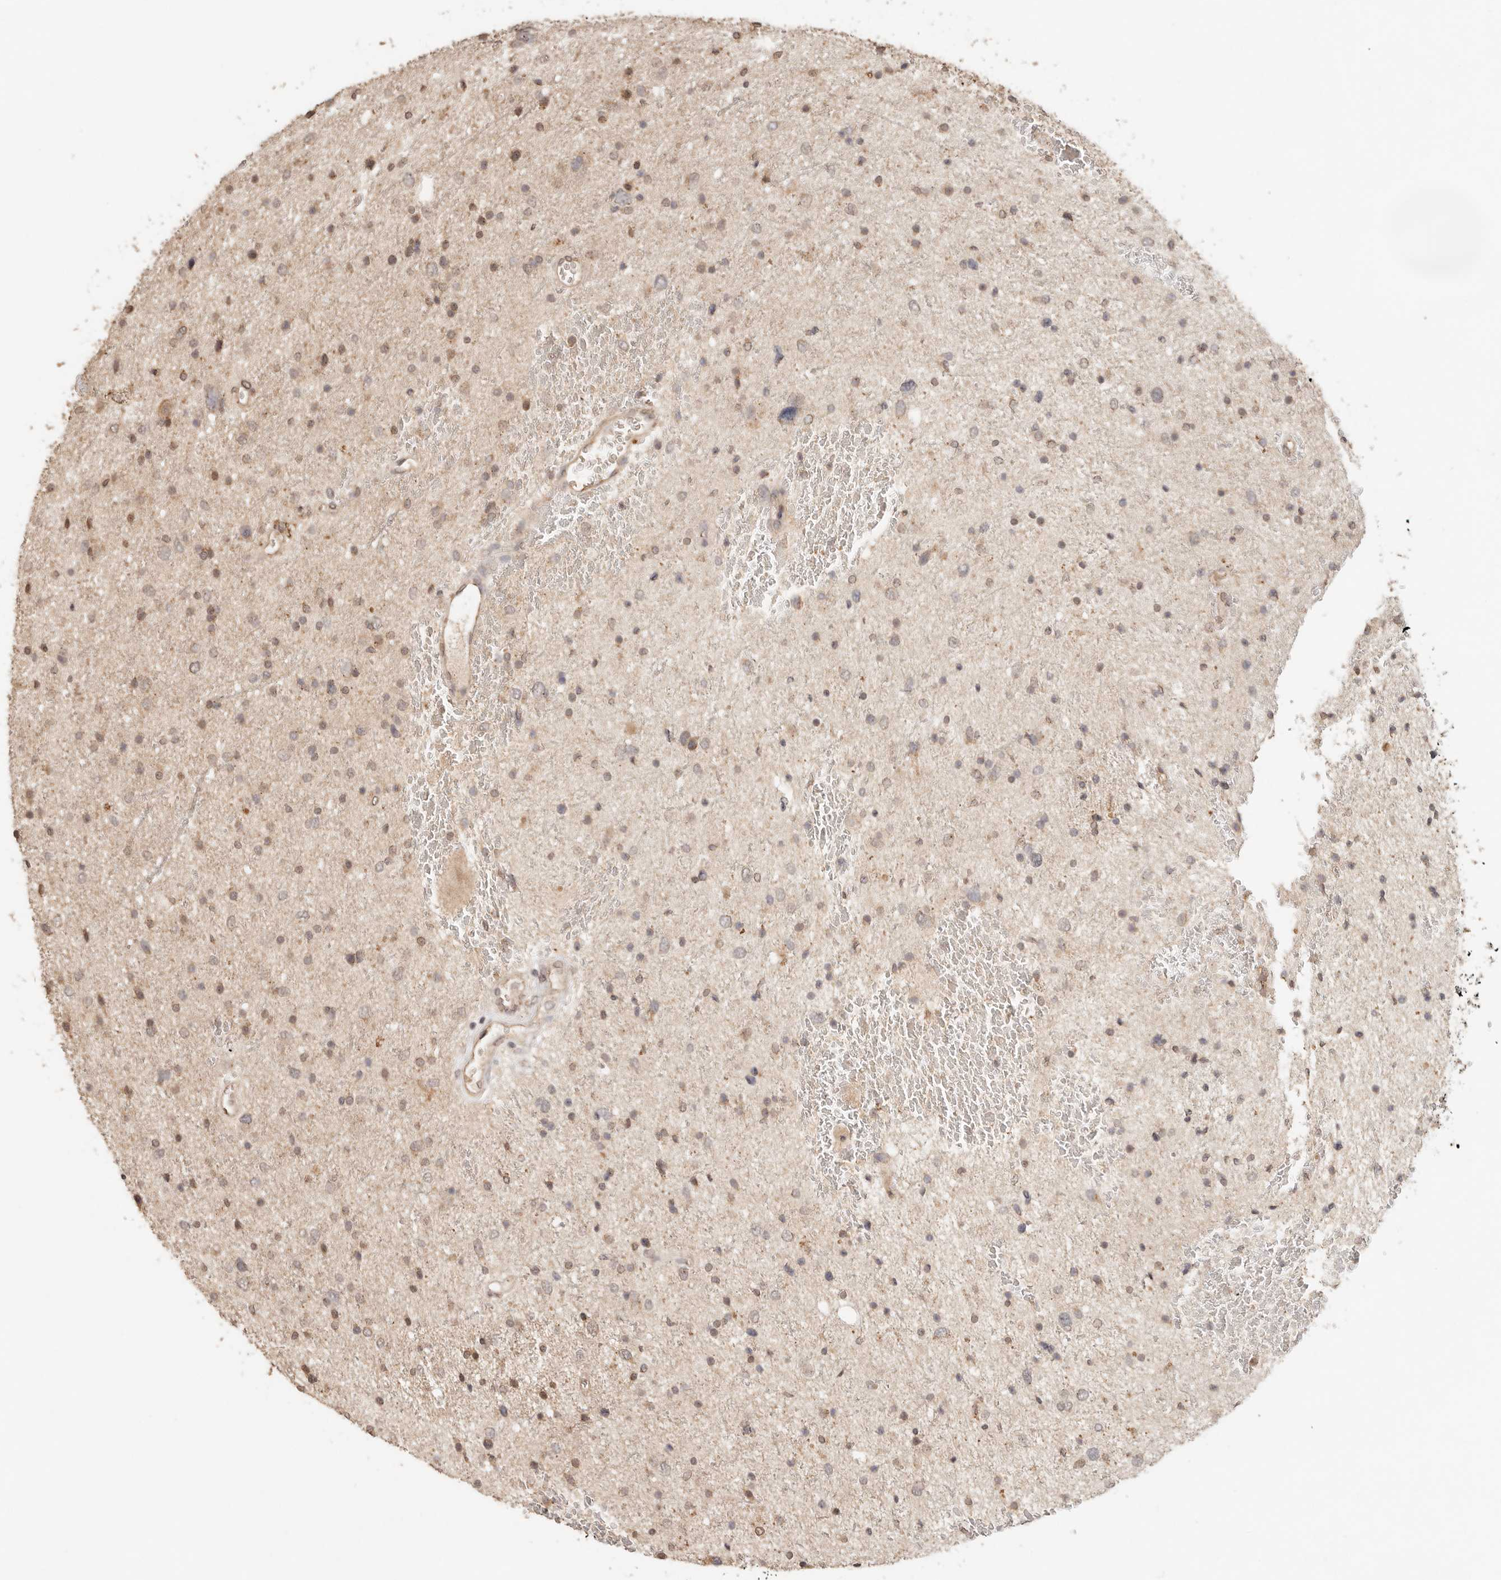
{"staining": {"intensity": "weak", "quantity": "25%-75%", "location": "cytoplasmic/membranous,nuclear"}, "tissue": "glioma", "cell_type": "Tumor cells", "image_type": "cancer", "snomed": [{"axis": "morphology", "description": "Glioma, malignant, Low grade"}, {"axis": "topography", "description": "Brain"}], "caption": "Protein analysis of malignant glioma (low-grade) tissue demonstrates weak cytoplasmic/membranous and nuclear positivity in approximately 25%-75% of tumor cells. (Stains: DAB in brown, nuclei in blue, Microscopy: brightfield microscopy at high magnification).", "gene": "LMO4", "patient": {"sex": "female", "age": 37}}